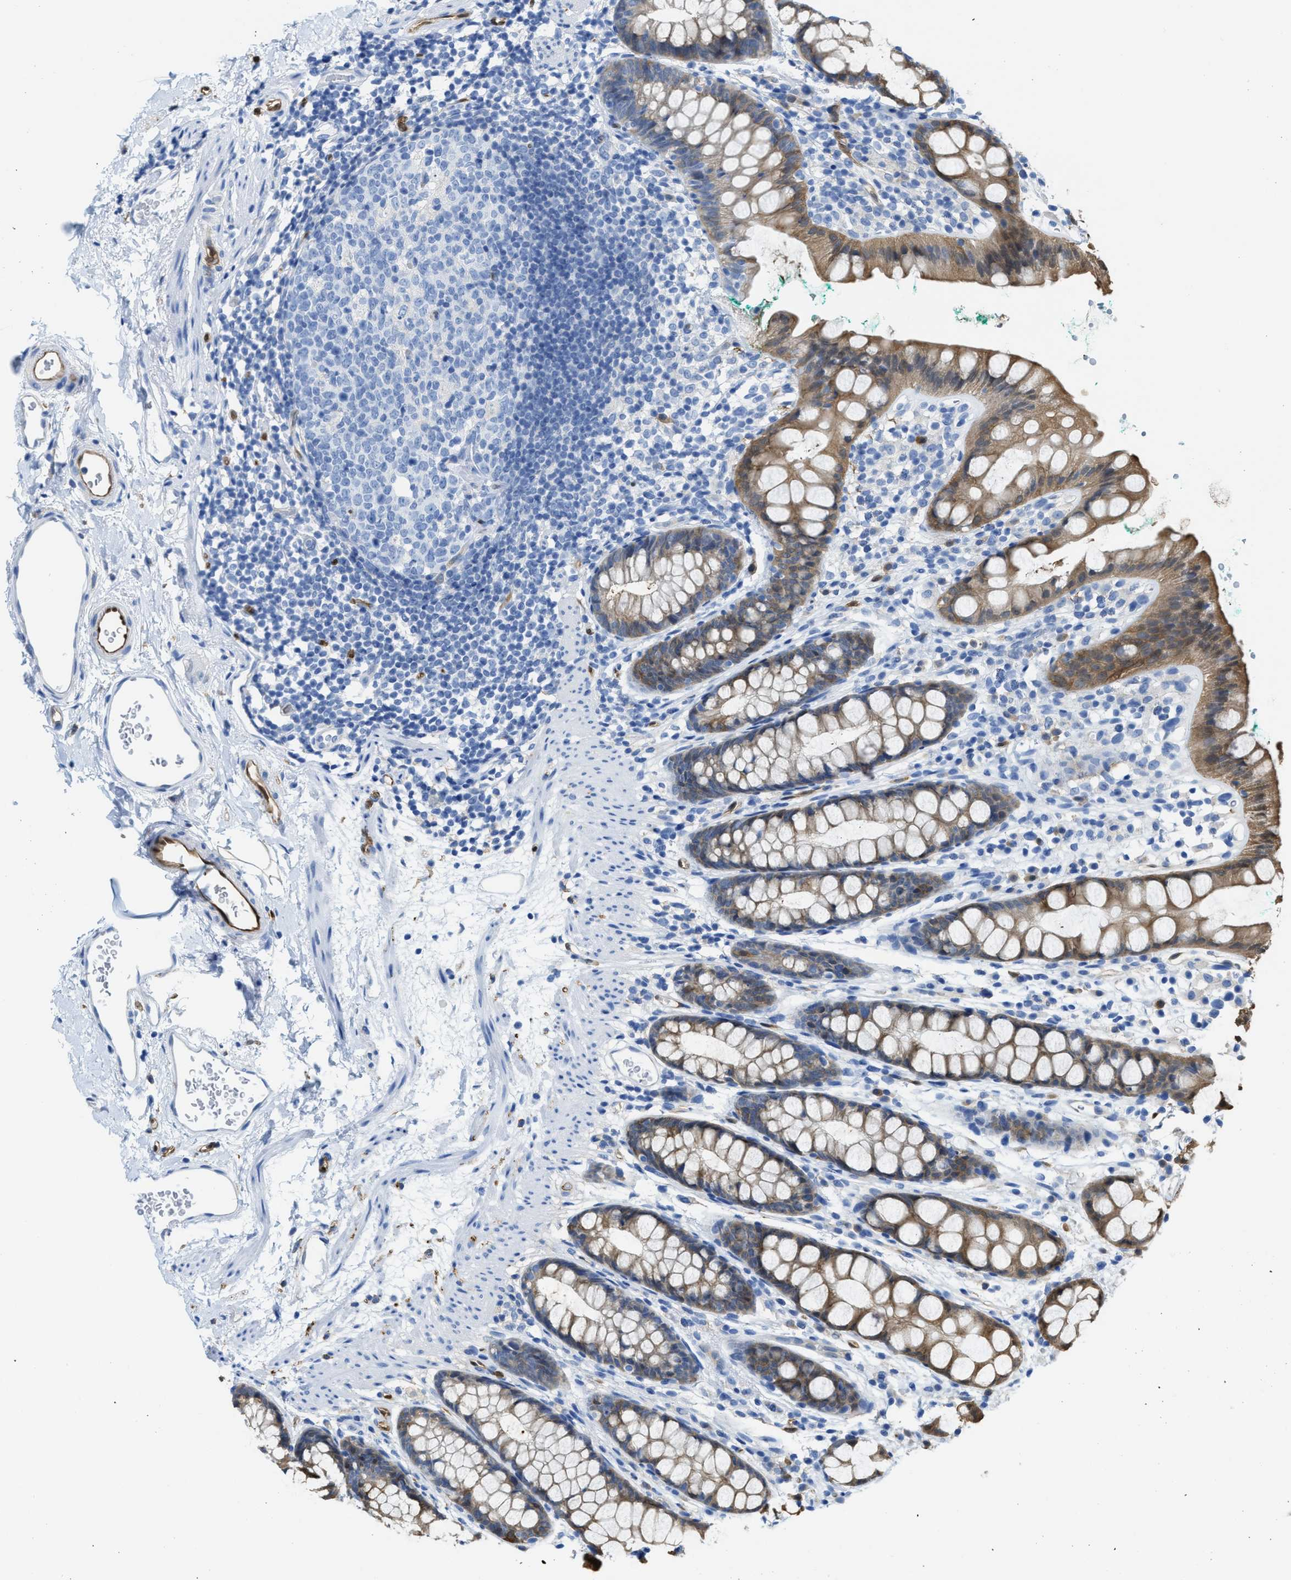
{"staining": {"intensity": "moderate", "quantity": ">75%", "location": "cytoplasmic/membranous"}, "tissue": "rectum", "cell_type": "Glandular cells", "image_type": "normal", "snomed": [{"axis": "morphology", "description": "Normal tissue, NOS"}, {"axis": "topography", "description": "Rectum"}], "caption": "The image exhibits immunohistochemical staining of unremarkable rectum. There is moderate cytoplasmic/membranous positivity is present in about >75% of glandular cells. The protein of interest is shown in brown color, while the nuclei are stained blue.", "gene": "ASS1", "patient": {"sex": "female", "age": 65}}